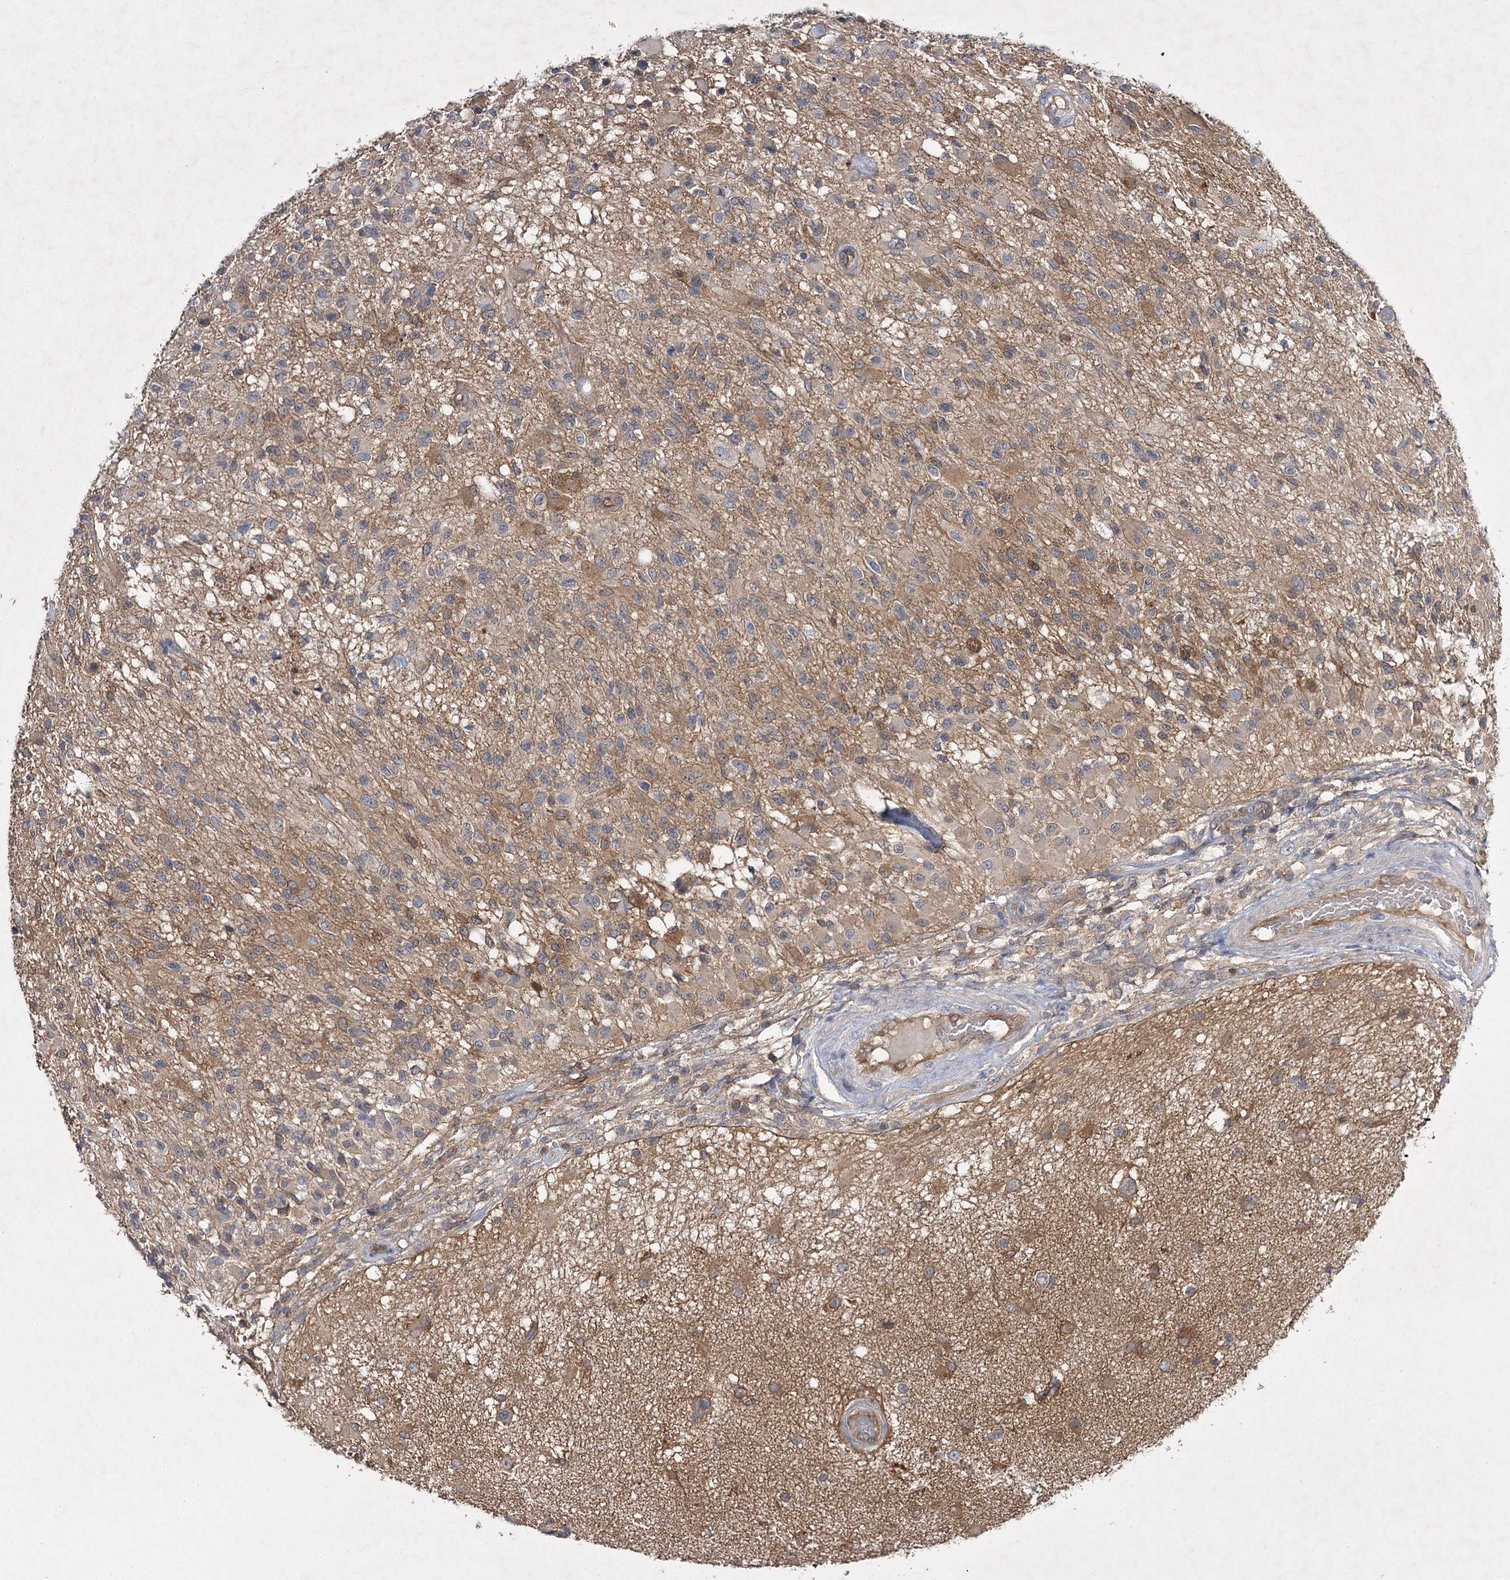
{"staining": {"intensity": "negative", "quantity": "none", "location": "none"}, "tissue": "glioma", "cell_type": "Tumor cells", "image_type": "cancer", "snomed": [{"axis": "morphology", "description": "Glioma, malignant, High grade"}, {"axis": "morphology", "description": "Glioblastoma, NOS"}, {"axis": "topography", "description": "Brain"}], "caption": "High magnification brightfield microscopy of glioma stained with DAB (3,3'-diaminobenzidine) (brown) and counterstained with hematoxylin (blue): tumor cells show no significant staining.", "gene": "BCR", "patient": {"sex": "male", "age": 60}}